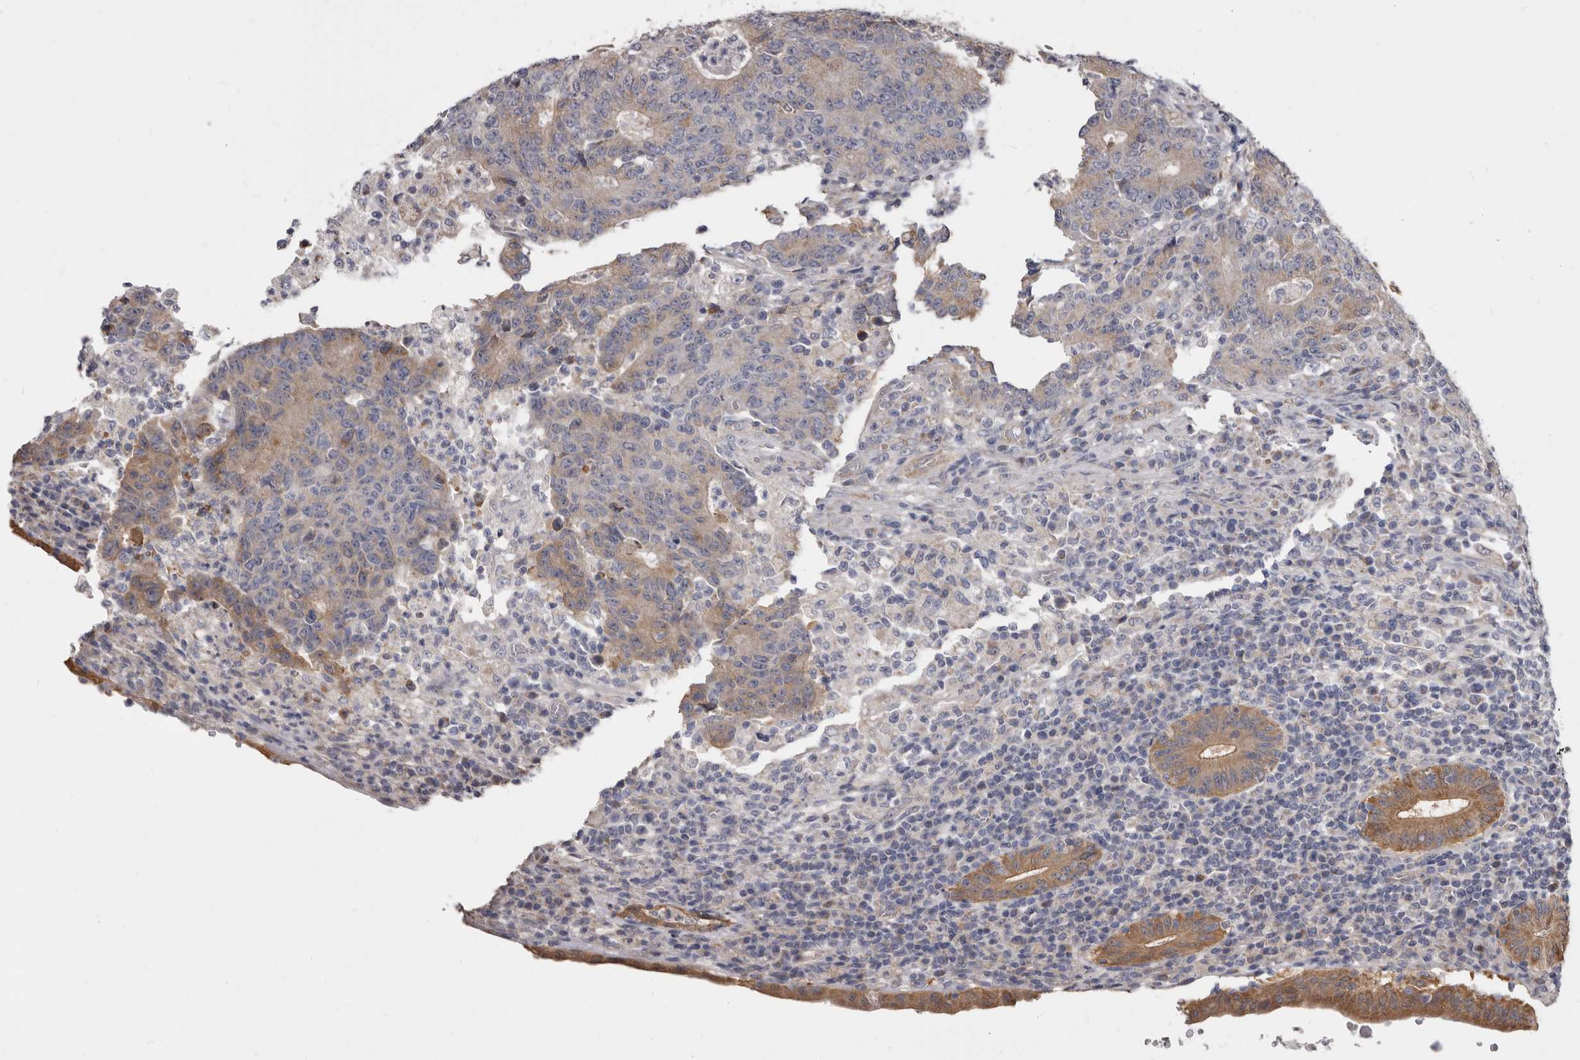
{"staining": {"intensity": "moderate", "quantity": ">75%", "location": "cytoplasmic/membranous"}, "tissue": "colorectal cancer", "cell_type": "Tumor cells", "image_type": "cancer", "snomed": [{"axis": "morphology", "description": "Adenocarcinoma, NOS"}, {"axis": "topography", "description": "Colon"}], "caption": "Immunohistochemical staining of adenocarcinoma (colorectal) reveals medium levels of moderate cytoplasmic/membranous protein expression in approximately >75% of tumor cells.", "gene": "FMO2", "patient": {"sex": "female", "age": 75}}